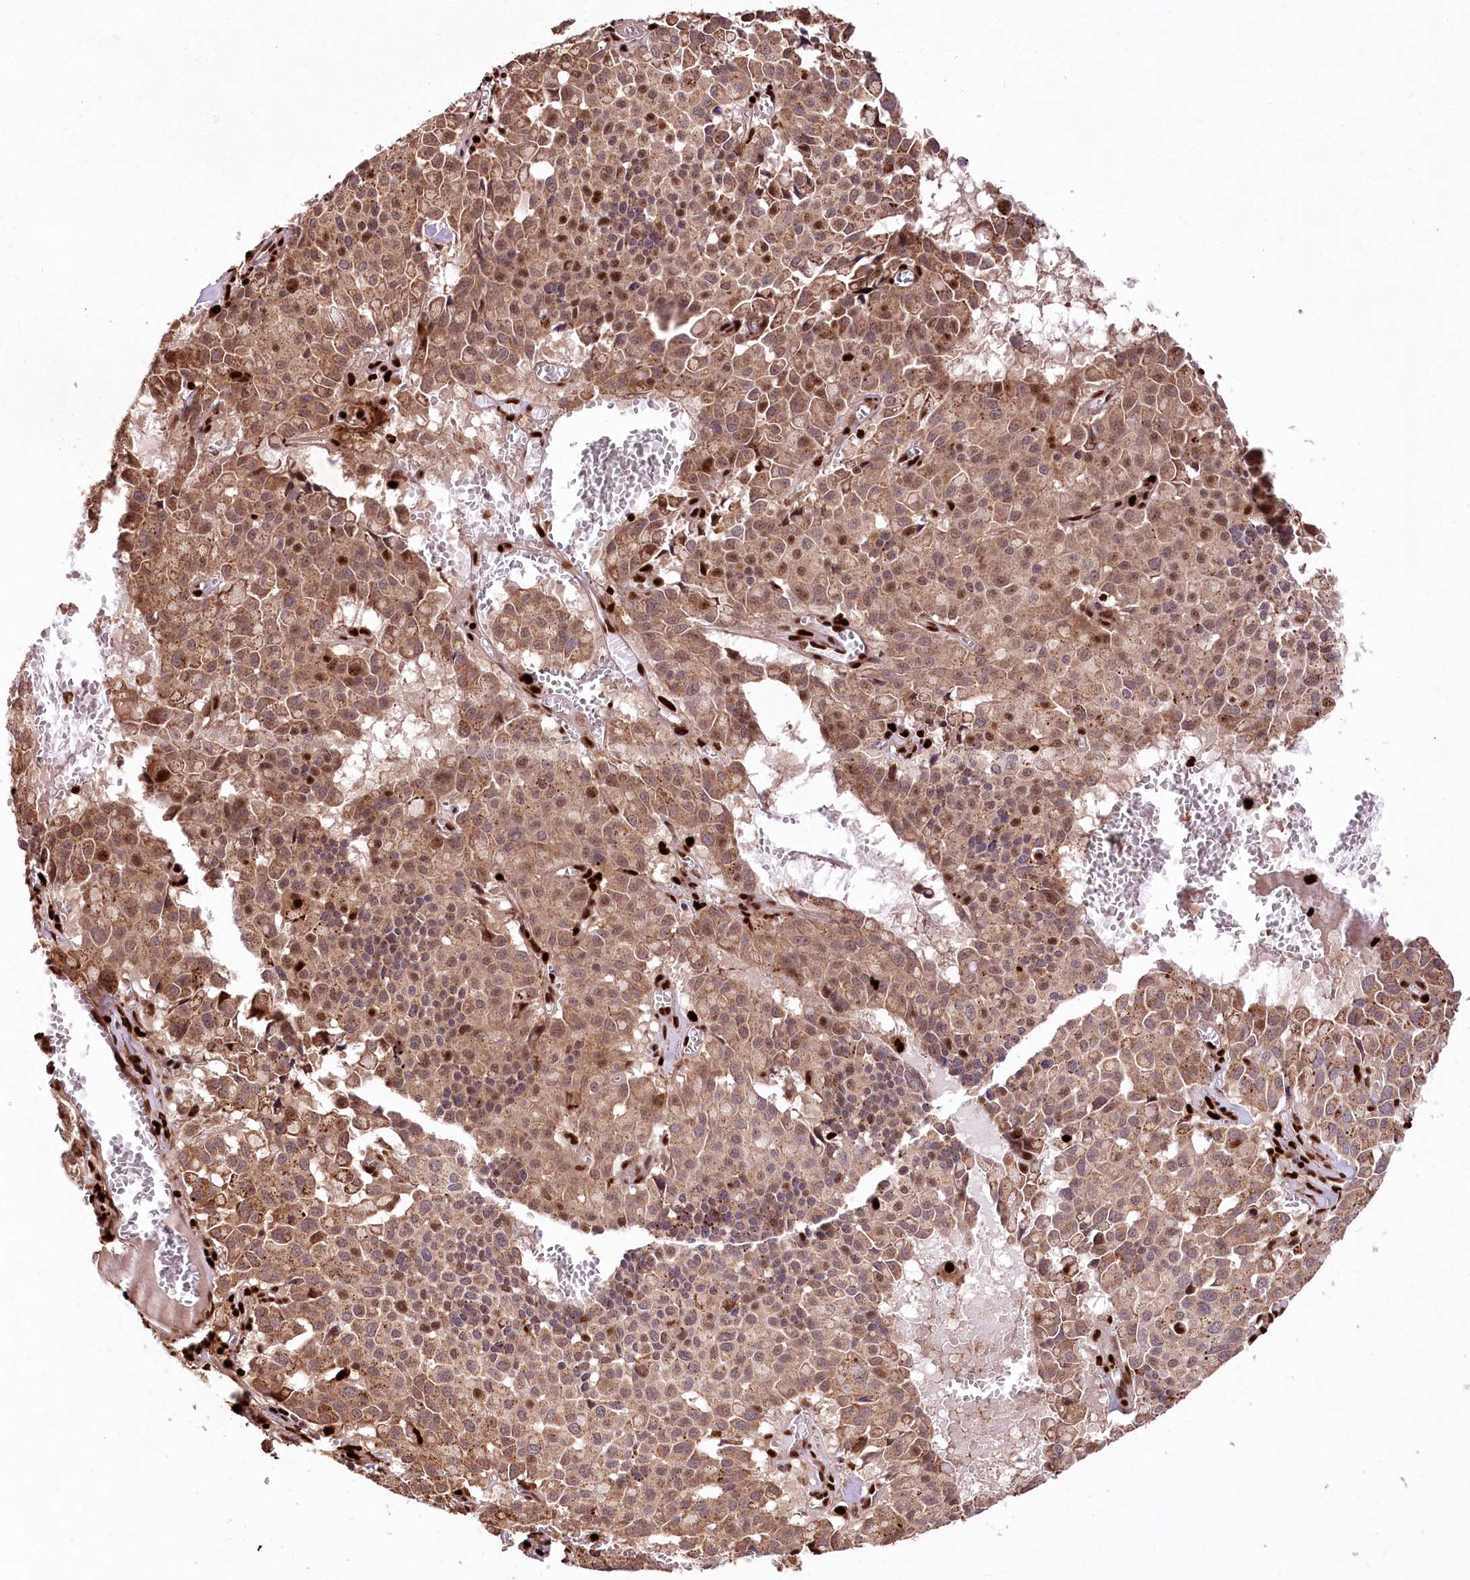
{"staining": {"intensity": "moderate", "quantity": ">75%", "location": "cytoplasmic/membranous,nuclear"}, "tissue": "pancreatic cancer", "cell_type": "Tumor cells", "image_type": "cancer", "snomed": [{"axis": "morphology", "description": "Adenocarcinoma, NOS"}, {"axis": "topography", "description": "Pancreas"}], "caption": "High-power microscopy captured an immunohistochemistry (IHC) image of pancreatic cancer (adenocarcinoma), revealing moderate cytoplasmic/membranous and nuclear staining in approximately >75% of tumor cells.", "gene": "FIGN", "patient": {"sex": "male", "age": 65}}